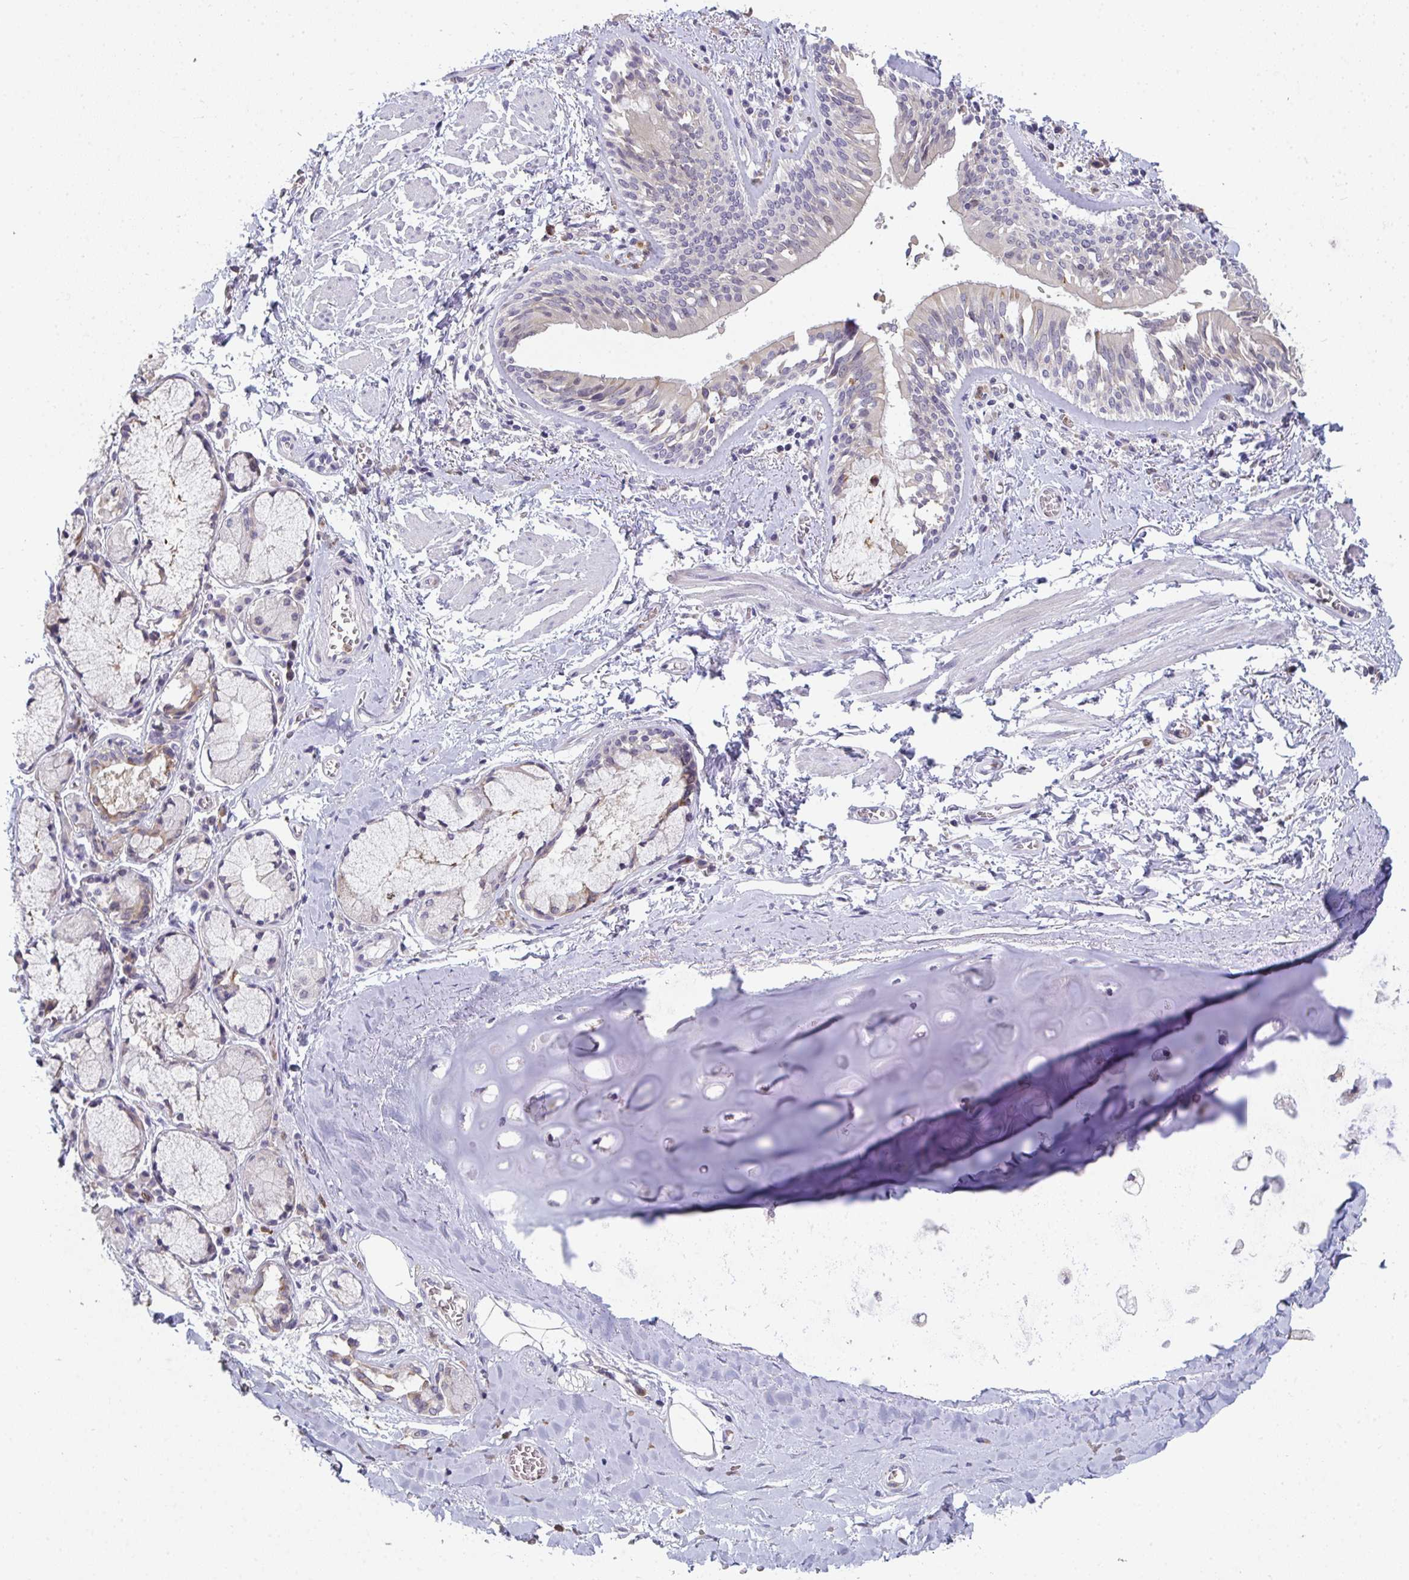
{"staining": {"intensity": "negative", "quantity": "none", "location": "none"}, "tissue": "adipose tissue", "cell_type": "Adipocytes", "image_type": "normal", "snomed": [{"axis": "morphology", "description": "Normal tissue, NOS"}, {"axis": "morphology", "description": "Degeneration, NOS"}, {"axis": "topography", "description": "Cartilage tissue"}, {"axis": "topography", "description": "Lung"}], "caption": "The image exhibits no significant expression in adipocytes of adipose tissue. (IHC, brightfield microscopy, high magnification).", "gene": "RIOK1", "patient": {"sex": "female", "age": 61}}